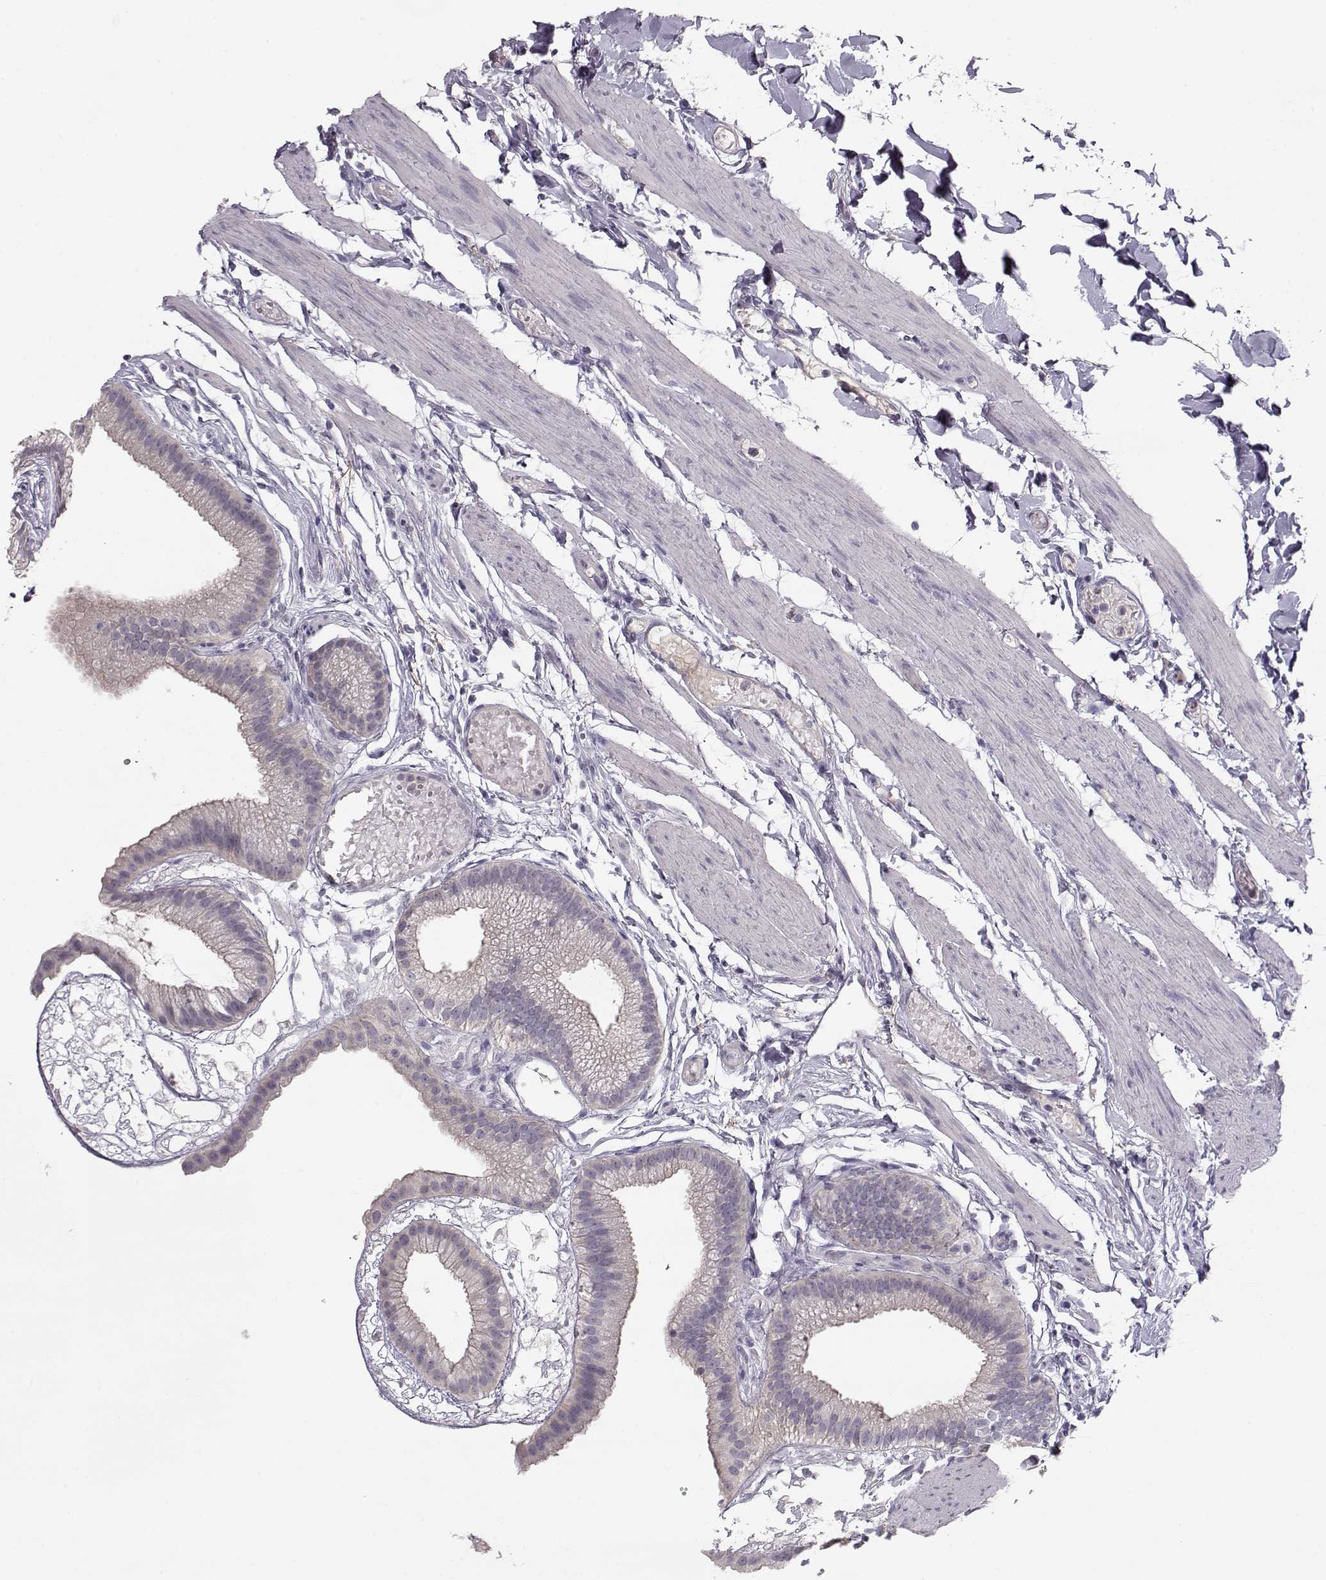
{"staining": {"intensity": "negative", "quantity": "none", "location": "none"}, "tissue": "gallbladder", "cell_type": "Glandular cells", "image_type": "normal", "snomed": [{"axis": "morphology", "description": "Normal tissue, NOS"}, {"axis": "topography", "description": "Gallbladder"}], "caption": "DAB immunohistochemical staining of unremarkable gallbladder displays no significant staining in glandular cells.", "gene": "GRK1", "patient": {"sex": "female", "age": 45}}